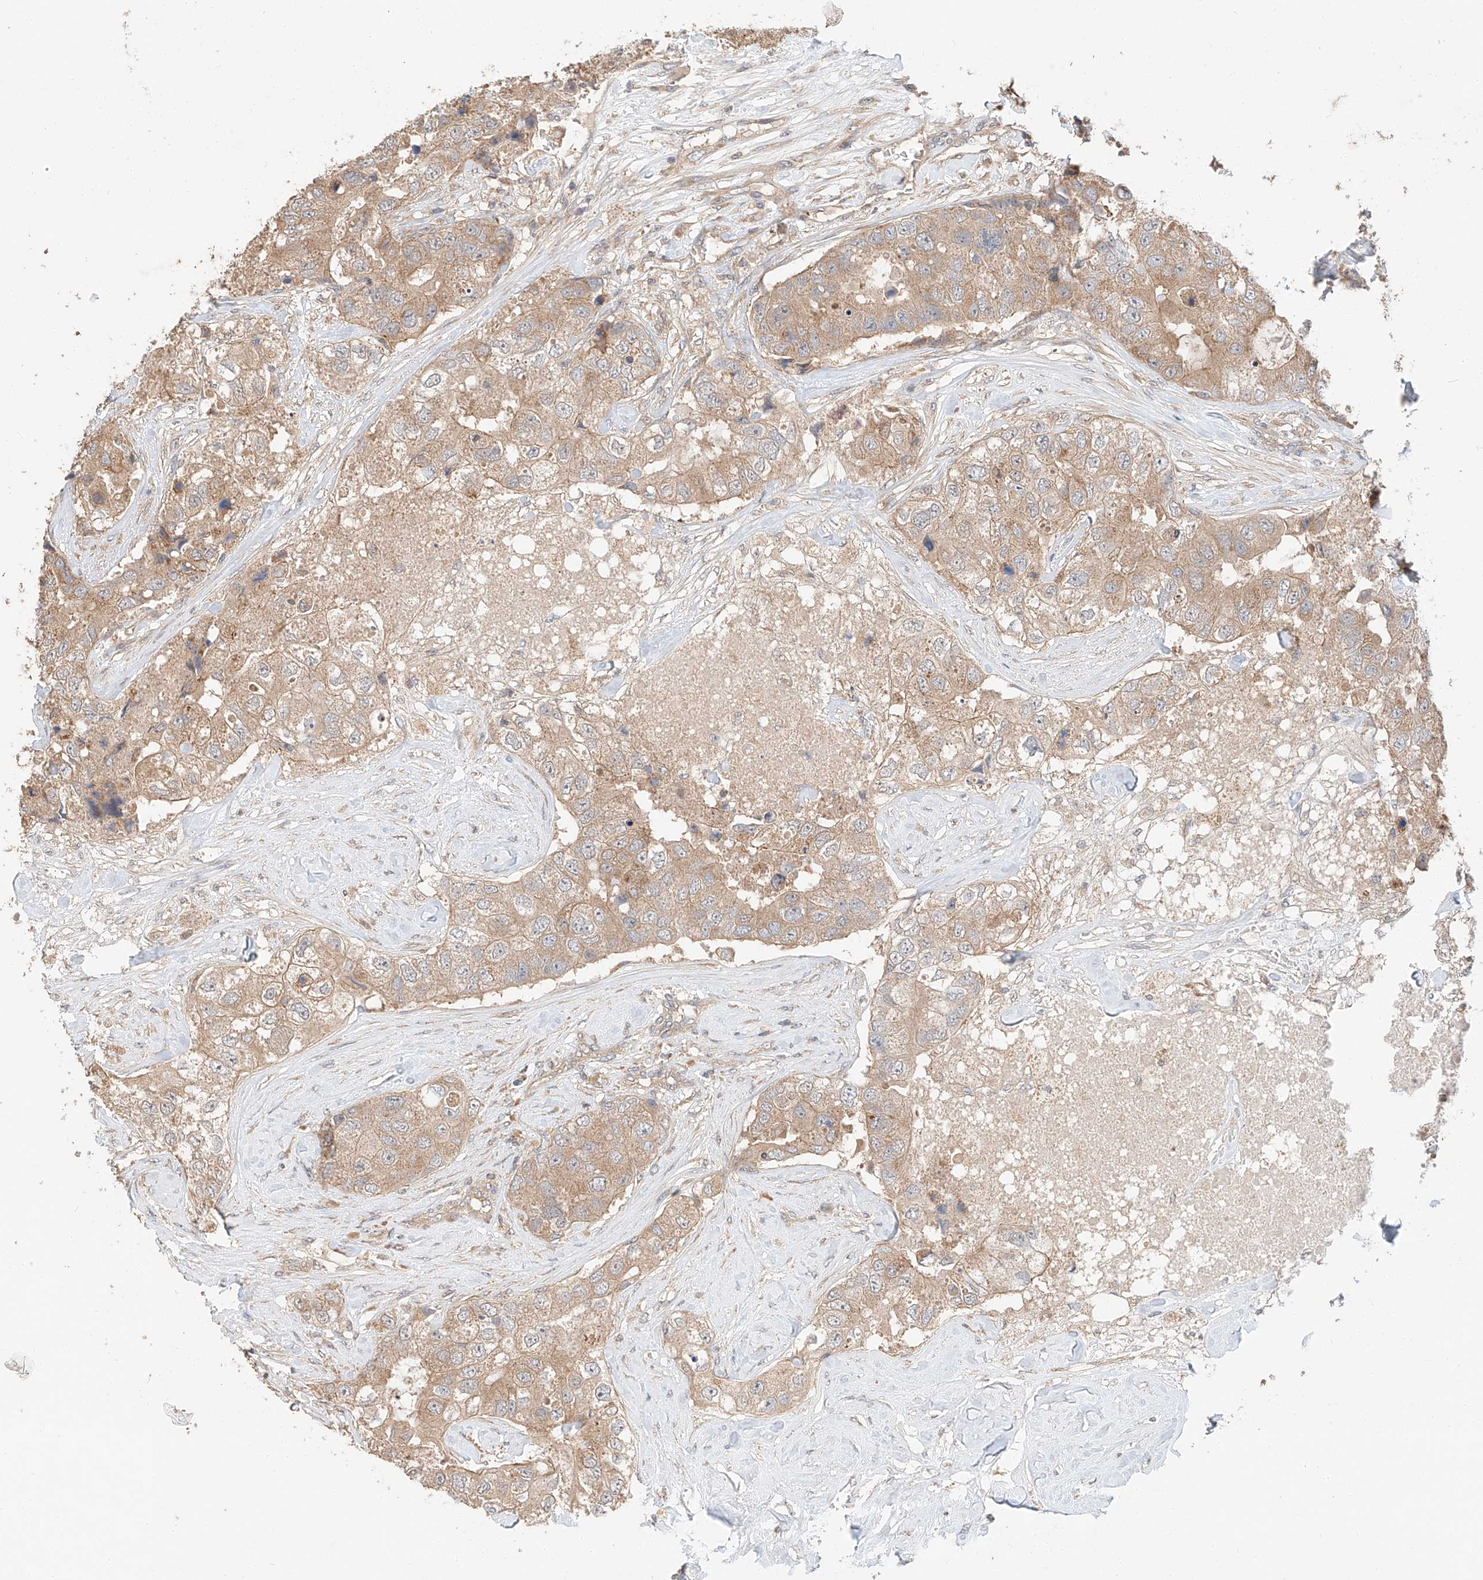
{"staining": {"intensity": "weak", "quantity": ">75%", "location": "cytoplasmic/membranous"}, "tissue": "breast cancer", "cell_type": "Tumor cells", "image_type": "cancer", "snomed": [{"axis": "morphology", "description": "Duct carcinoma"}, {"axis": "topography", "description": "Breast"}], "caption": "The photomicrograph demonstrates staining of breast infiltrating ductal carcinoma, revealing weak cytoplasmic/membranous protein staining (brown color) within tumor cells.", "gene": "XPNPEP1", "patient": {"sex": "female", "age": 62}}